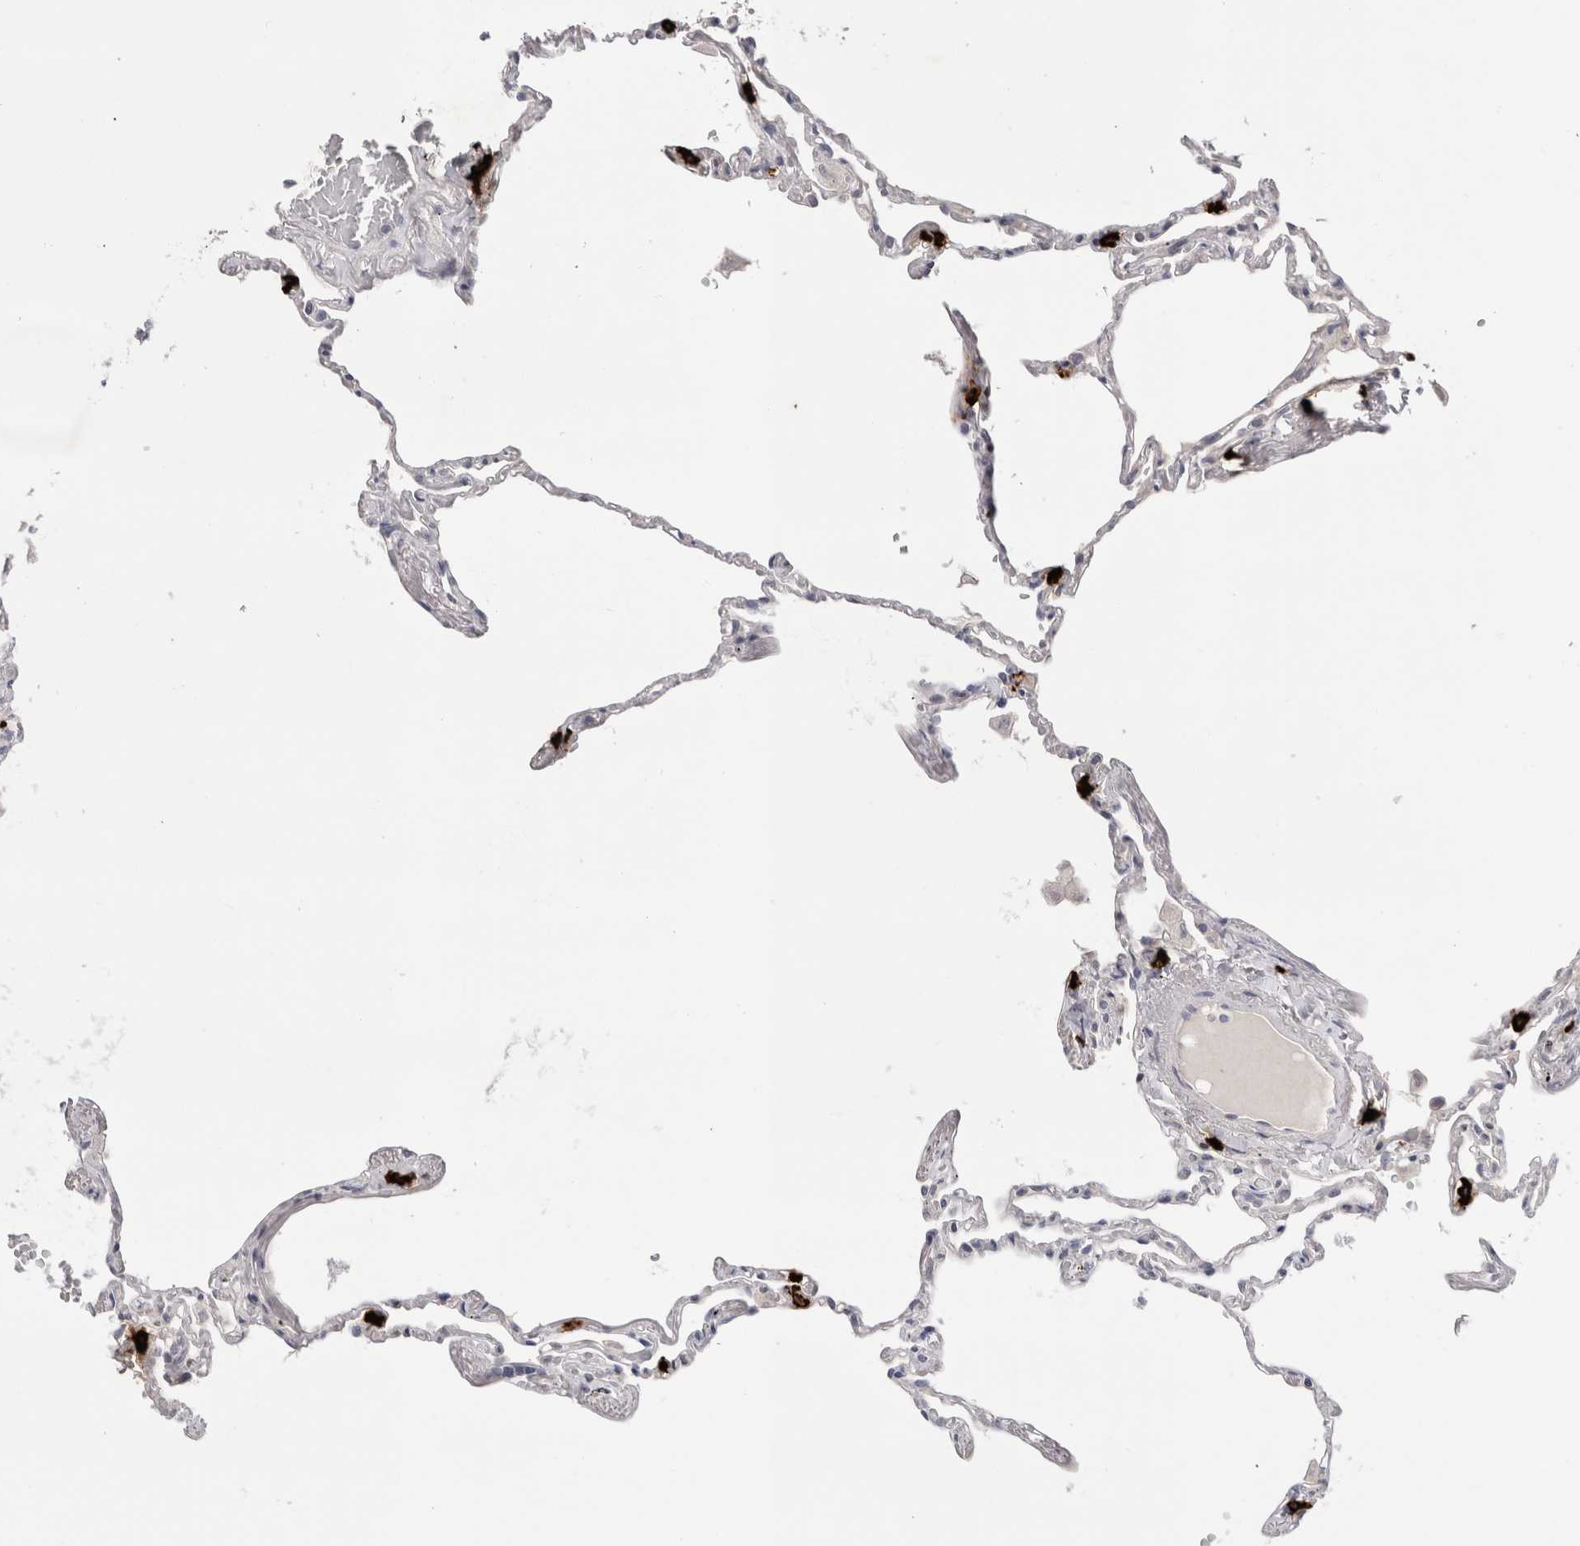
{"staining": {"intensity": "negative", "quantity": "none", "location": "none"}, "tissue": "lung", "cell_type": "Alveolar cells", "image_type": "normal", "snomed": [{"axis": "morphology", "description": "Normal tissue, NOS"}, {"axis": "topography", "description": "Lung"}], "caption": "Human lung stained for a protein using immunohistochemistry (IHC) shows no staining in alveolar cells.", "gene": "SPINK2", "patient": {"sex": "female", "age": 67}}